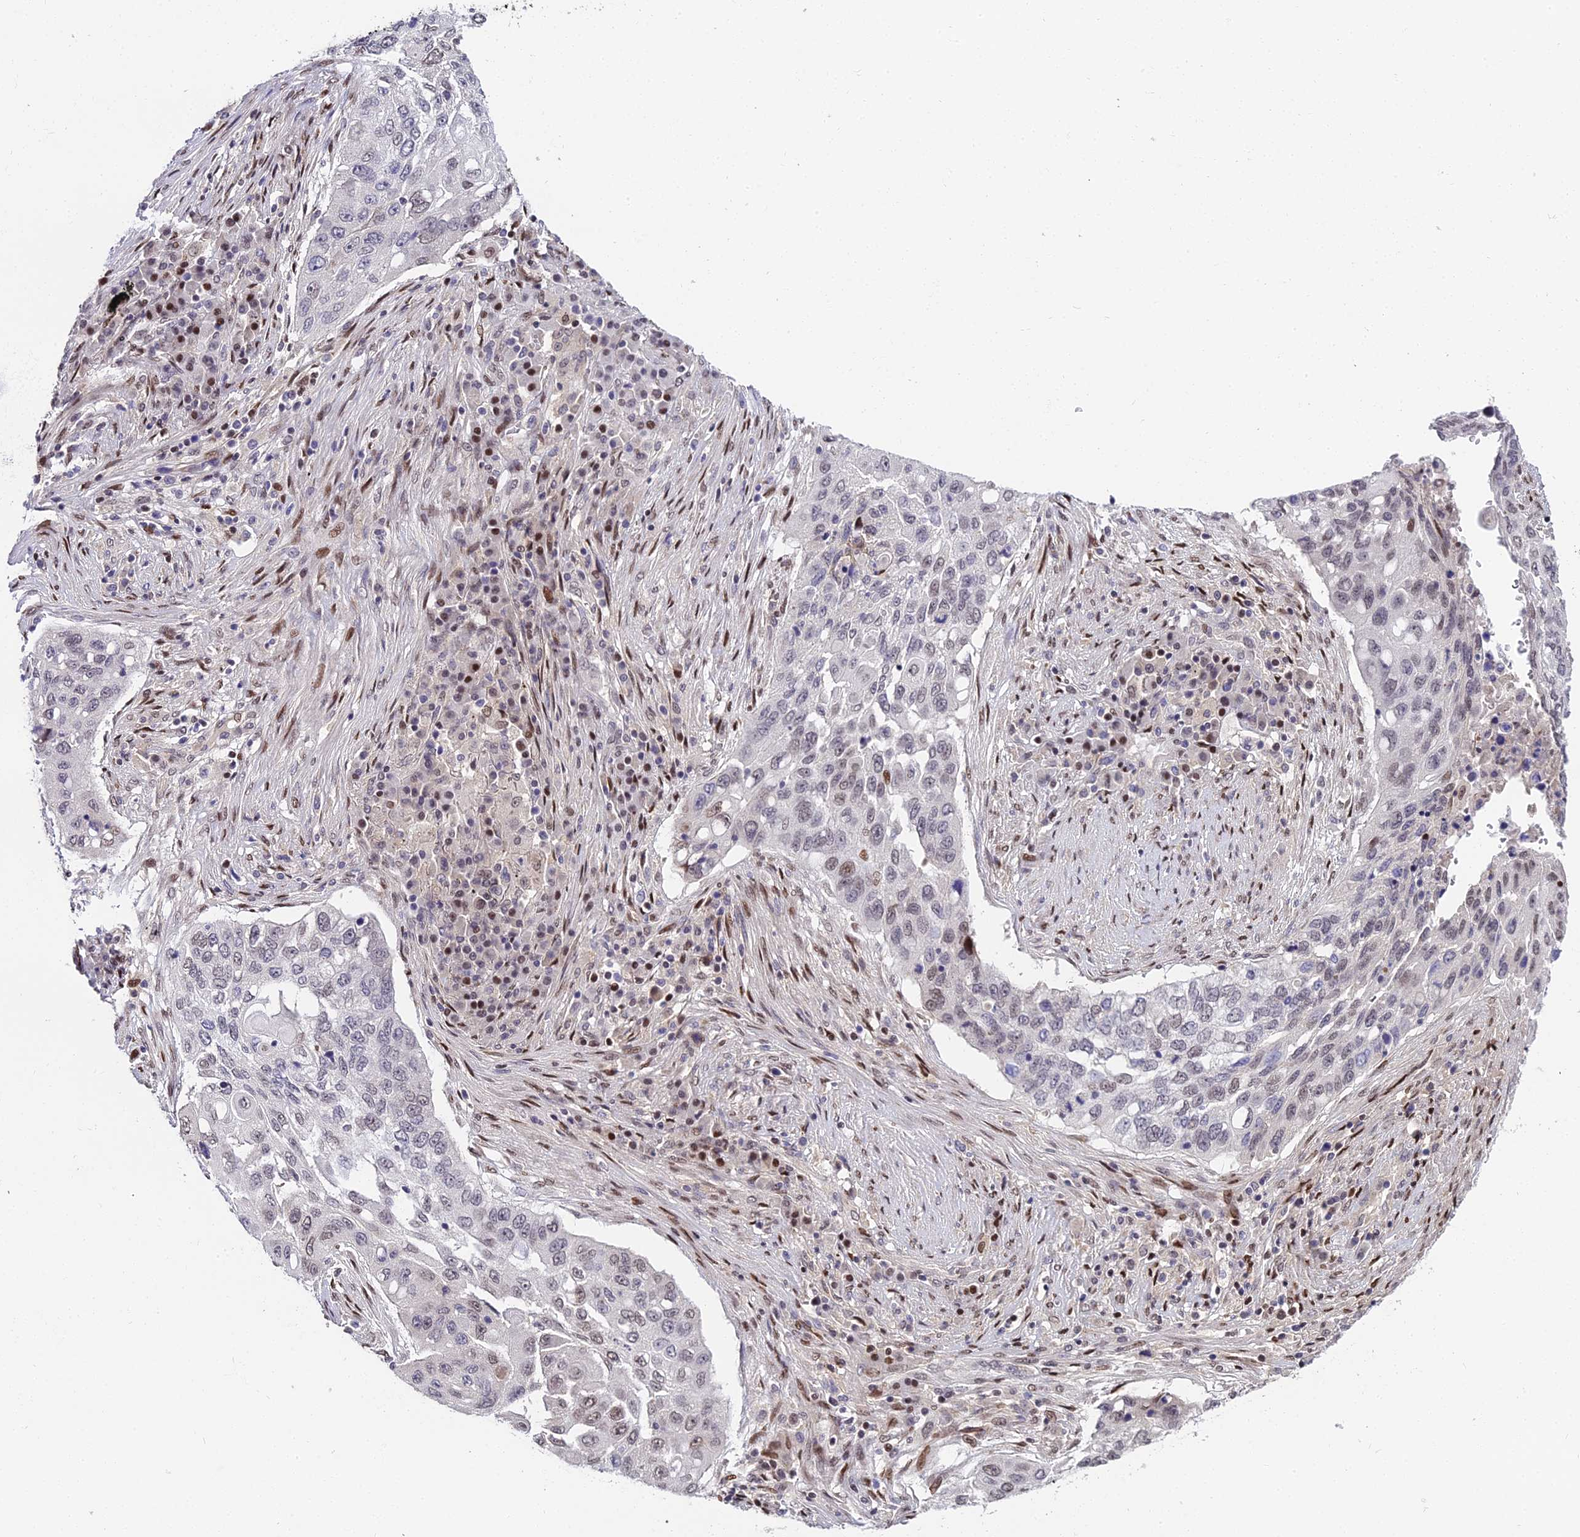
{"staining": {"intensity": "moderate", "quantity": "<25%", "location": "nuclear"}, "tissue": "lung cancer", "cell_type": "Tumor cells", "image_type": "cancer", "snomed": [{"axis": "morphology", "description": "Squamous cell carcinoma, NOS"}, {"axis": "topography", "description": "Lung"}], "caption": "Protein expression analysis of human lung squamous cell carcinoma reveals moderate nuclear positivity in approximately <25% of tumor cells.", "gene": "ZNF707", "patient": {"sex": "female", "age": 63}}